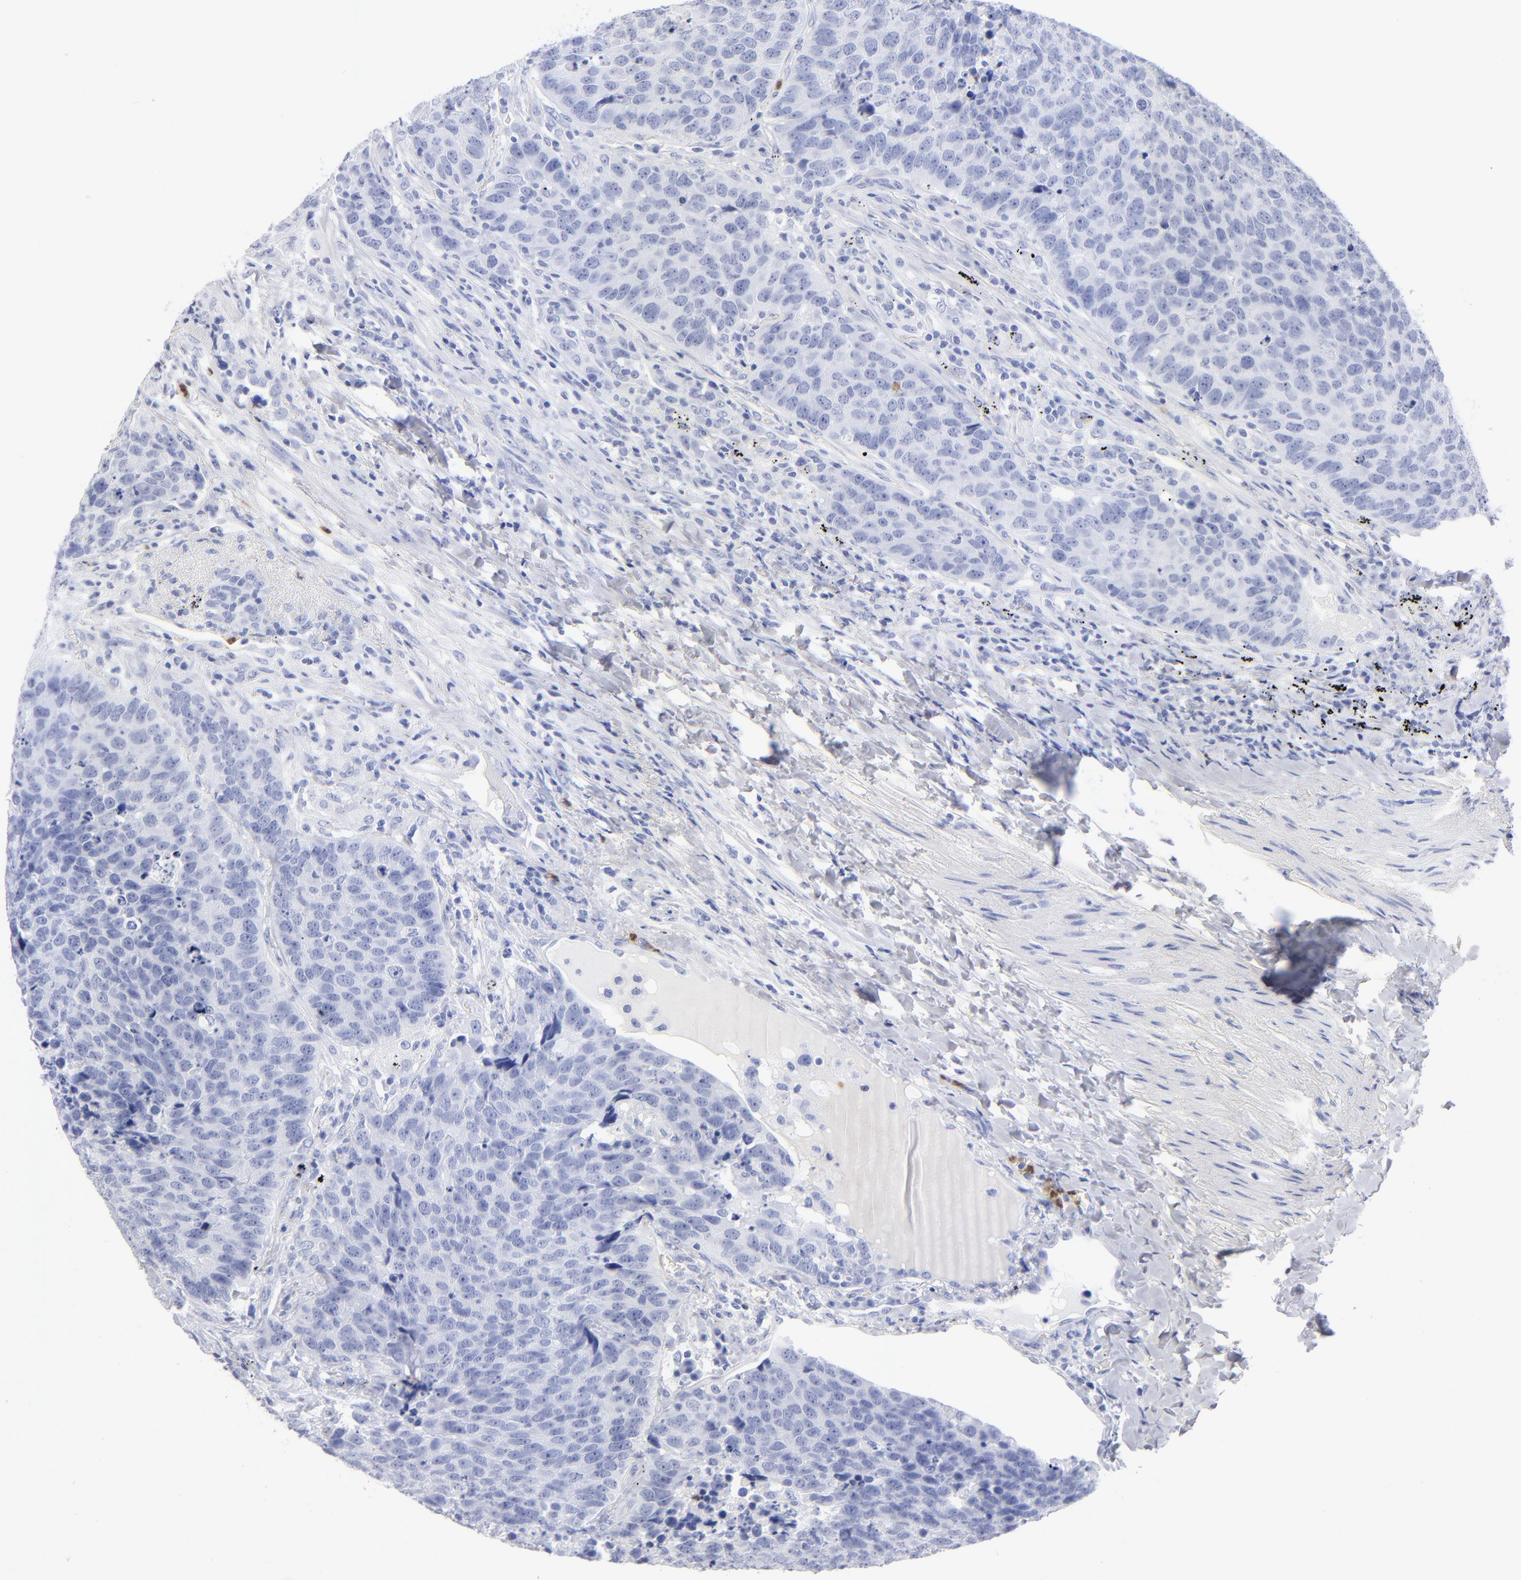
{"staining": {"intensity": "negative", "quantity": "none", "location": "none"}, "tissue": "carcinoid", "cell_type": "Tumor cells", "image_type": "cancer", "snomed": [{"axis": "morphology", "description": "Carcinoid, malignant, NOS"}, {"axis": "topography", "description": "Lung"}], "caption": "High power microscopy image of an immunohistochemistry (IHC) micrograph of carcinoid (malignant), revealing no significant expression in tumor cells.", "gene": "ARG1", "patient": {"sex": "male", "age": 60}}